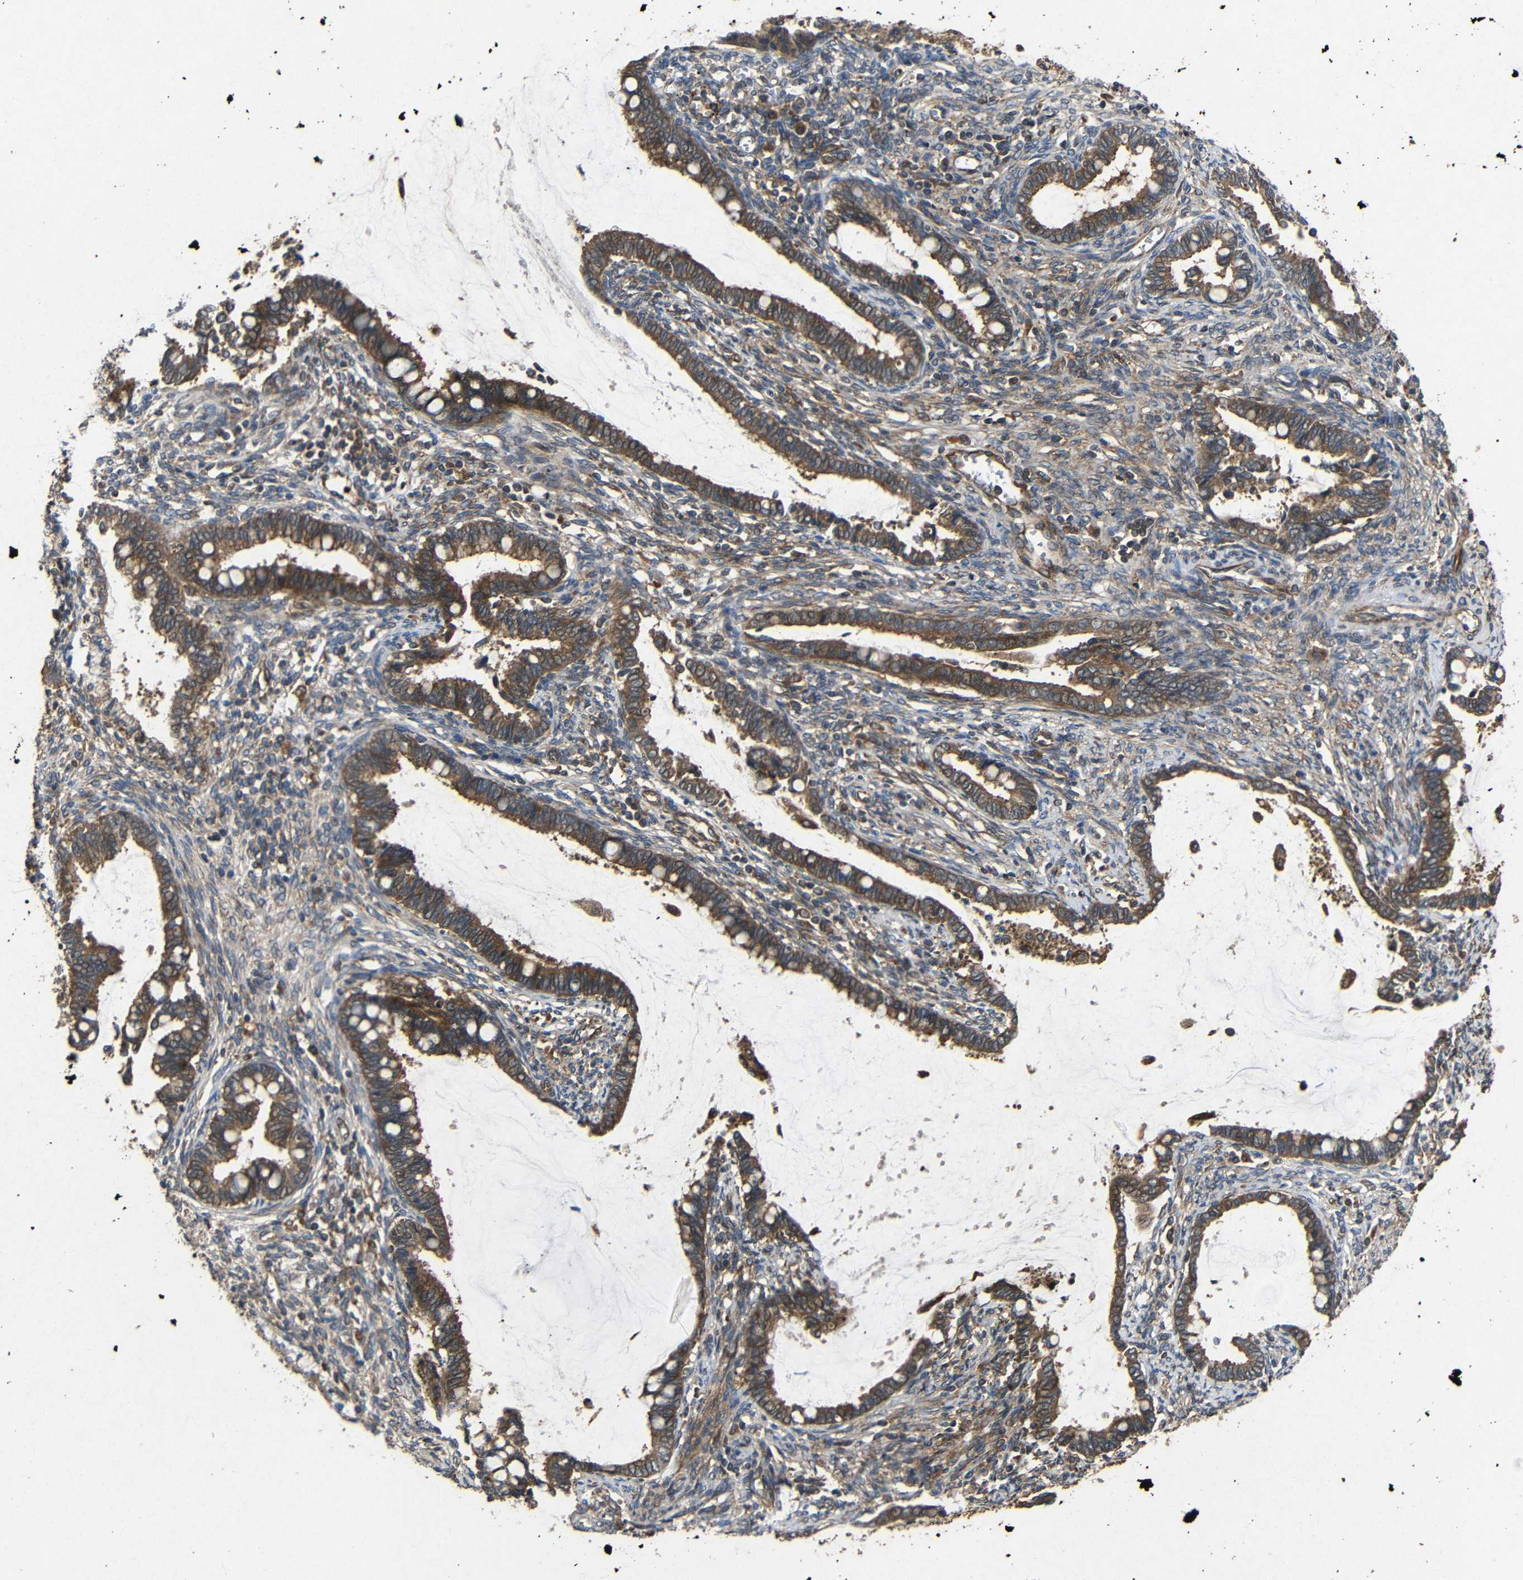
{"staining": {"intensity": "strong", "quantity": ">75%", "location": "cytoplasmic/membranous"}, "tissue": "cervical cancer", "cell_type": "Tumor cells", "image_type": "cancer", "snomed": [{"axis": "morphology", "description": "Adenocarcinoma, NOS"}, {"axis": "topography", "description": "Cervix"}], "caption": "Immunohistochemical staining of adenocarcinoma (cervical) shows high levels of strong cytoplasmic/membranous staining in approximately >75% of tumor cells.", "gene": "EIF2S1", "patient": {"sex": "female", "age": 44}}